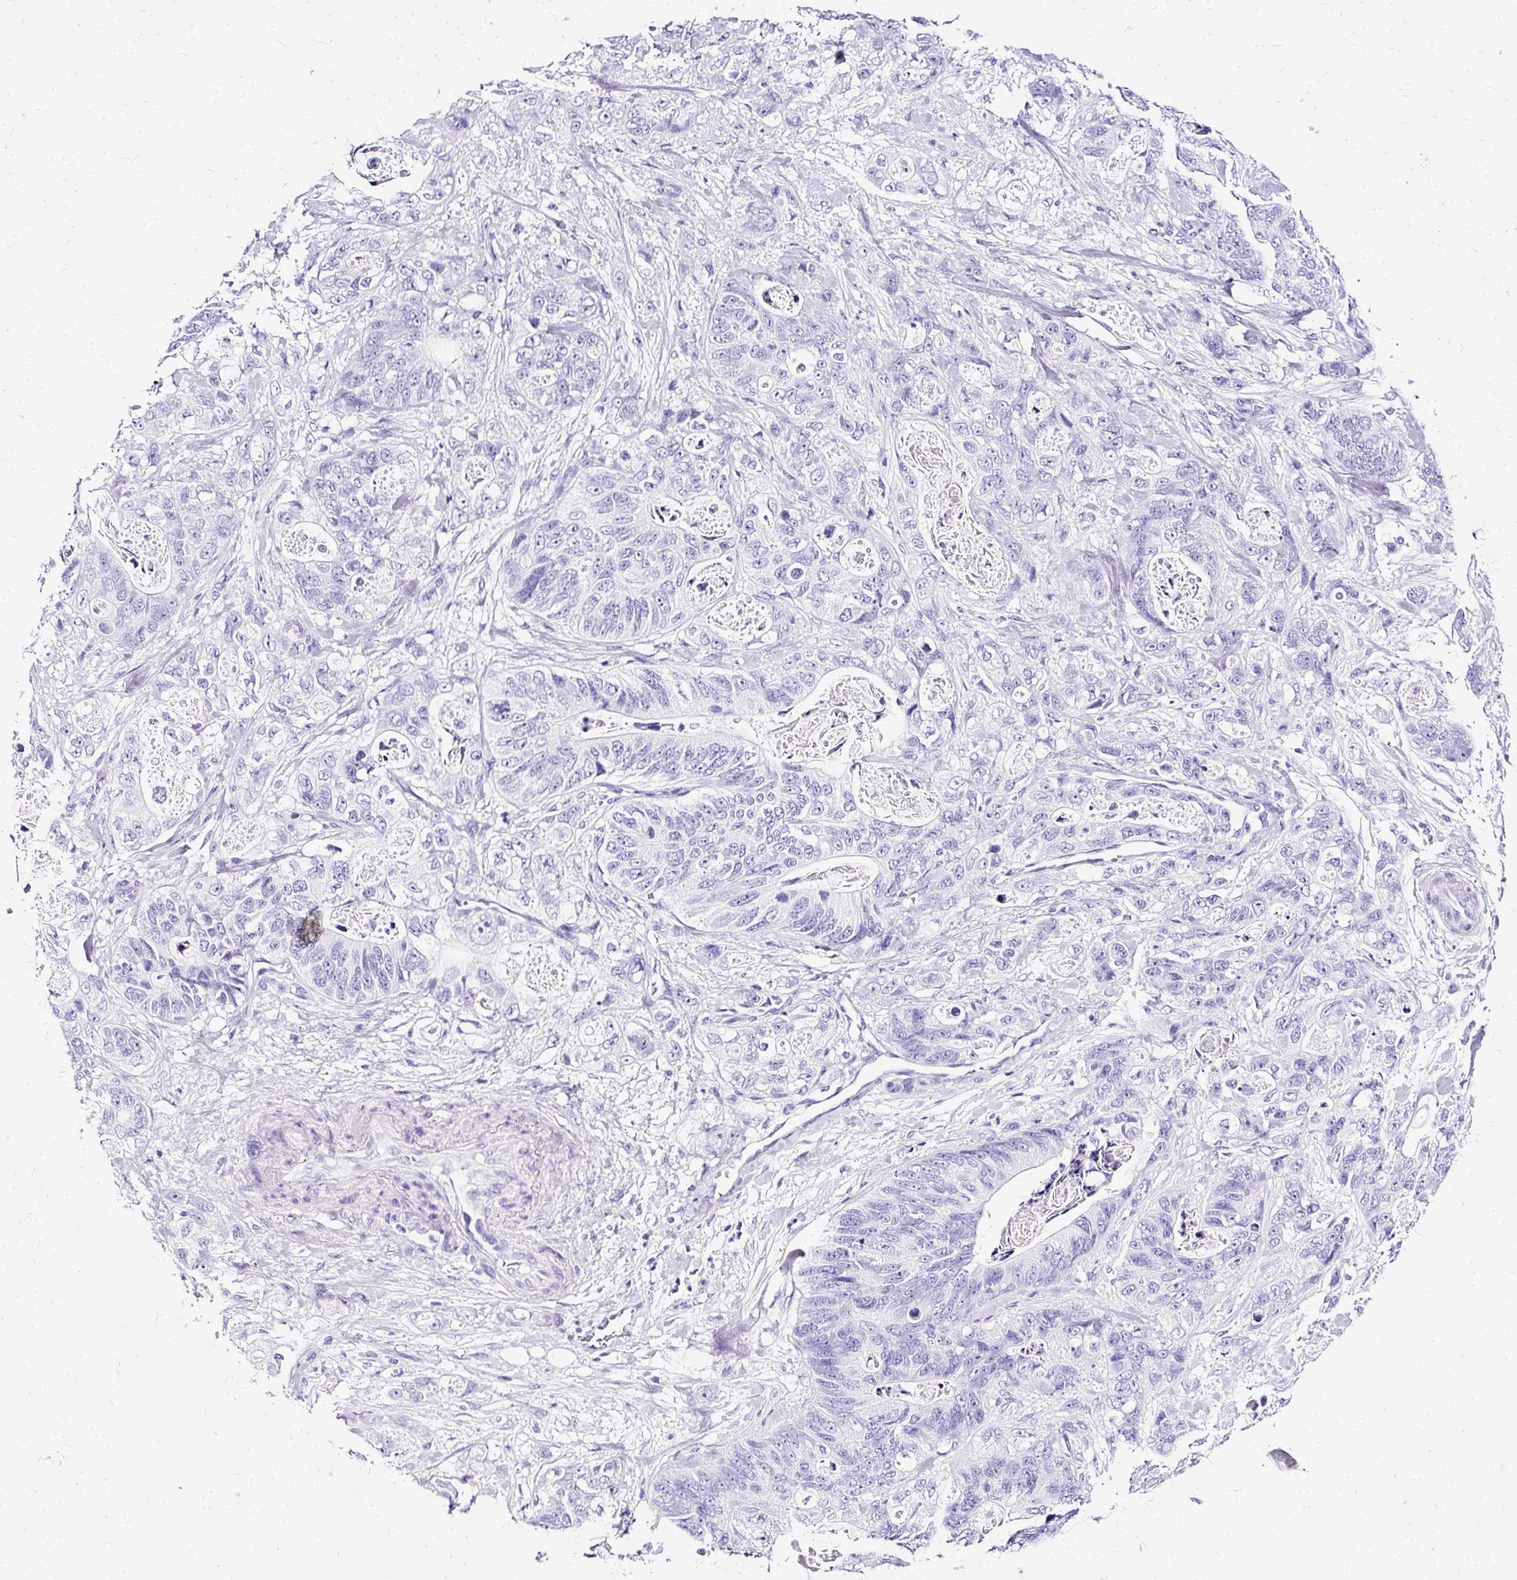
{"staining": {"intensity": "negative", "quantity": "none", "location": "none"}, "tissue": "stomach cancer", "cell_type": "Tumor cells", "image_type": "cancer", "snomed": [{"axis": "morphology", "description": "Normal tissue, NOS"}, {"axis": "morphology", "description": "Adenocarcinoma, NOS"}, {"axis": "topography", "description": "Stomach"}], "caption": "An immunohistochemistry (IHC) micrograph of stomach cancer is shown. There is no staining in tumor cells of stomach cancer. The staining was performed using DAB (3,3'-diaminobenzidine) to visualize the protein expression in brown, while the nuclei were stained in blue with hematoxylin (Magnification: 20x).", "gene": "SLC8A2", "patient": {"sex": "female", "age": 89}}